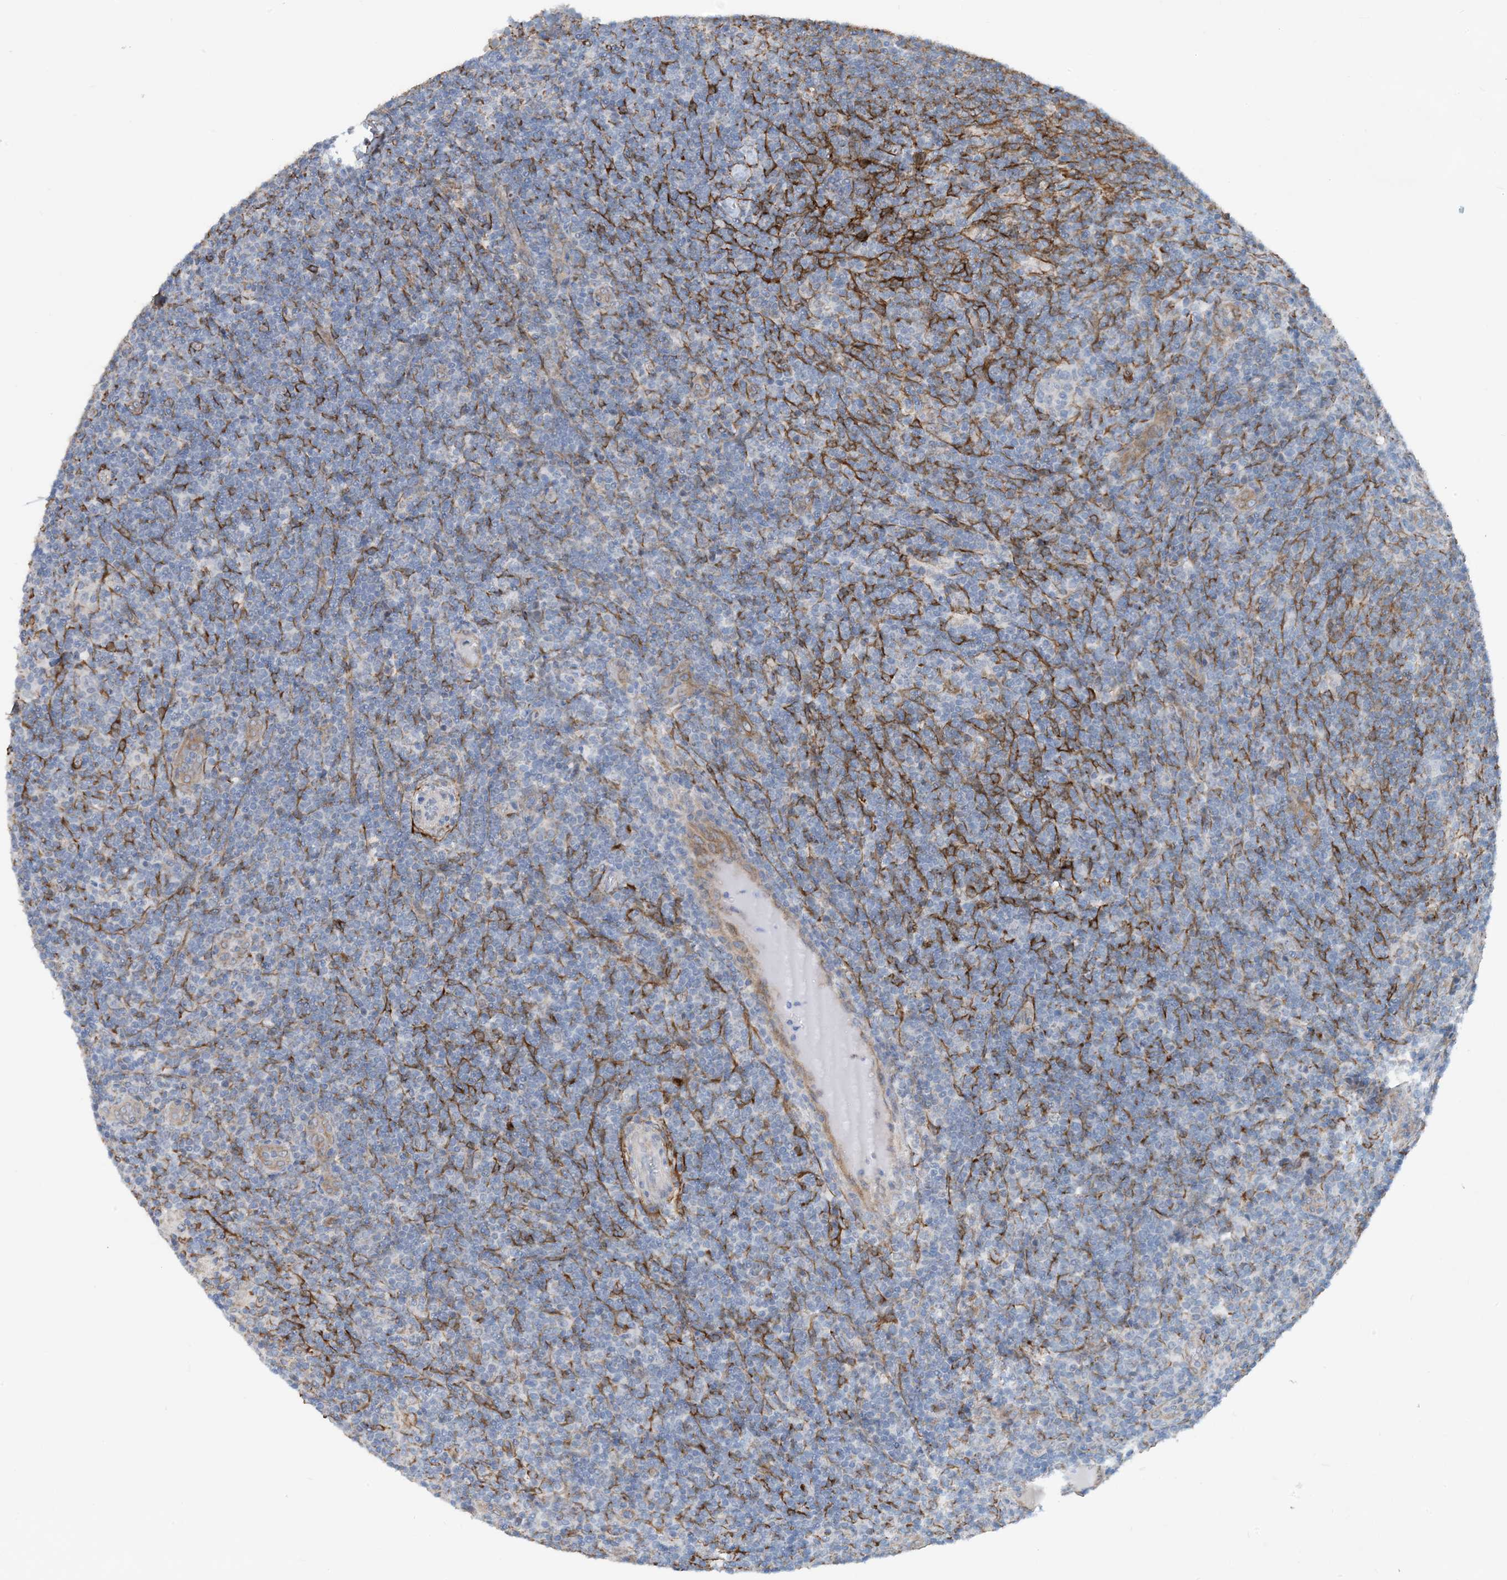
{"staining": {"intensity": "negative", "quantity": "none", "location": "none"}, "tissue": "lymphoma", "cell_type": "Tumor cells", "image_type": "cancer", "snomed": [{"axis": "morphology", "description": "Hodgkin's disease, NOS"}, {"axis": "topography", "description": "Lymph node"}], "caption": "This is an immunohistochemistry photomicrograph of human Hodgkin's disease. There is no expression in tumor cells.", "gene": "EIF2A", "patient": {"sex": "female", "age": 57}}